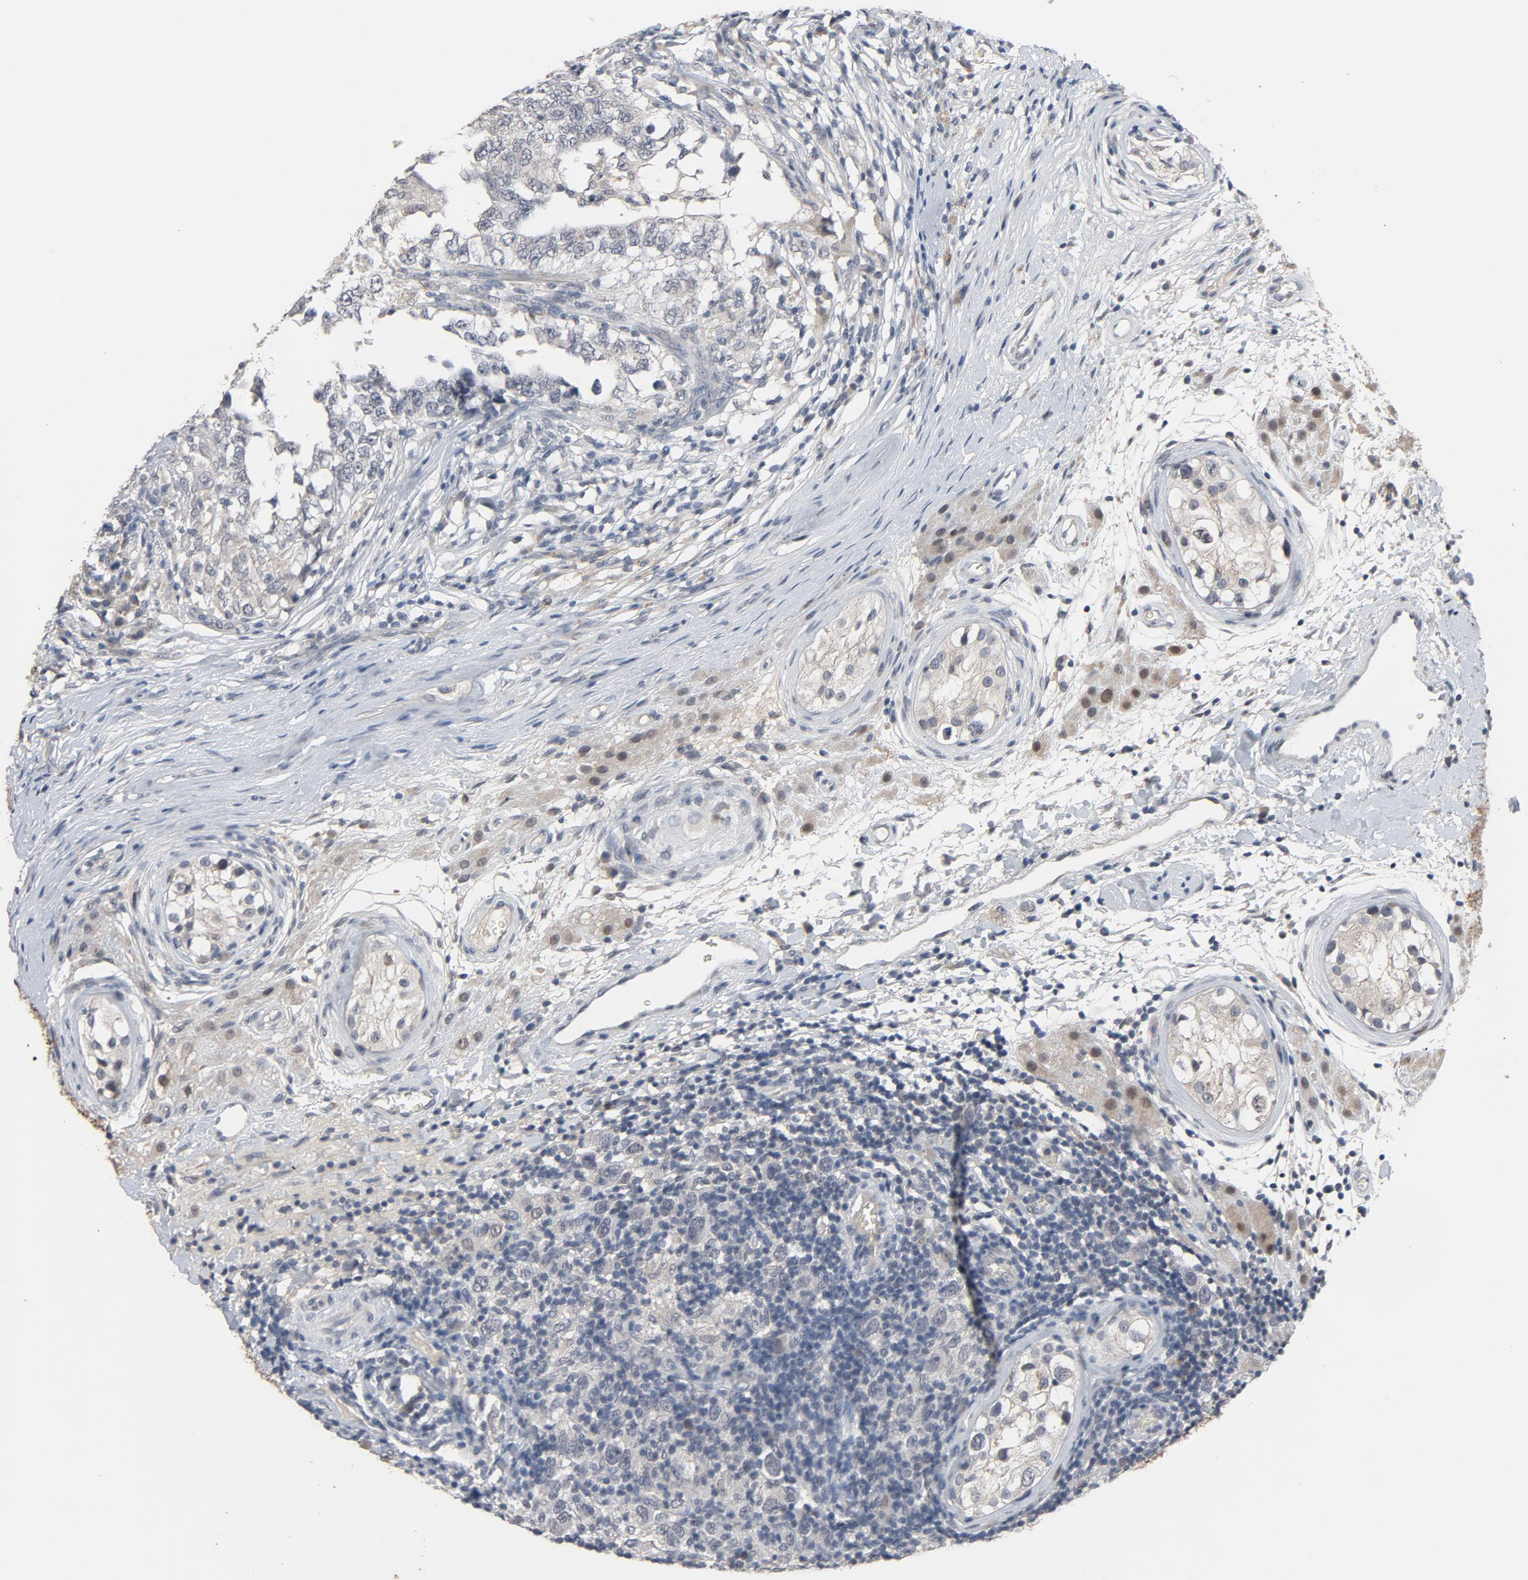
{"staining": {"intensity": "negative", "quantity": "none", "location": "none"}, "tissue": "testis cancer", "cell_type": "Tumor cells", "image_type": "cancer", "snomed": [{"axis": "morphology", "description": "Carcinoma, Embryonal, NOS"}, {"axis": "topography", "description": "Testis"}], "caption": "A histopathology image of human testis cancer is negative for staining in tumor cells.", "gene": "MT3", "patient": {"sex": "male", "age": 21}}